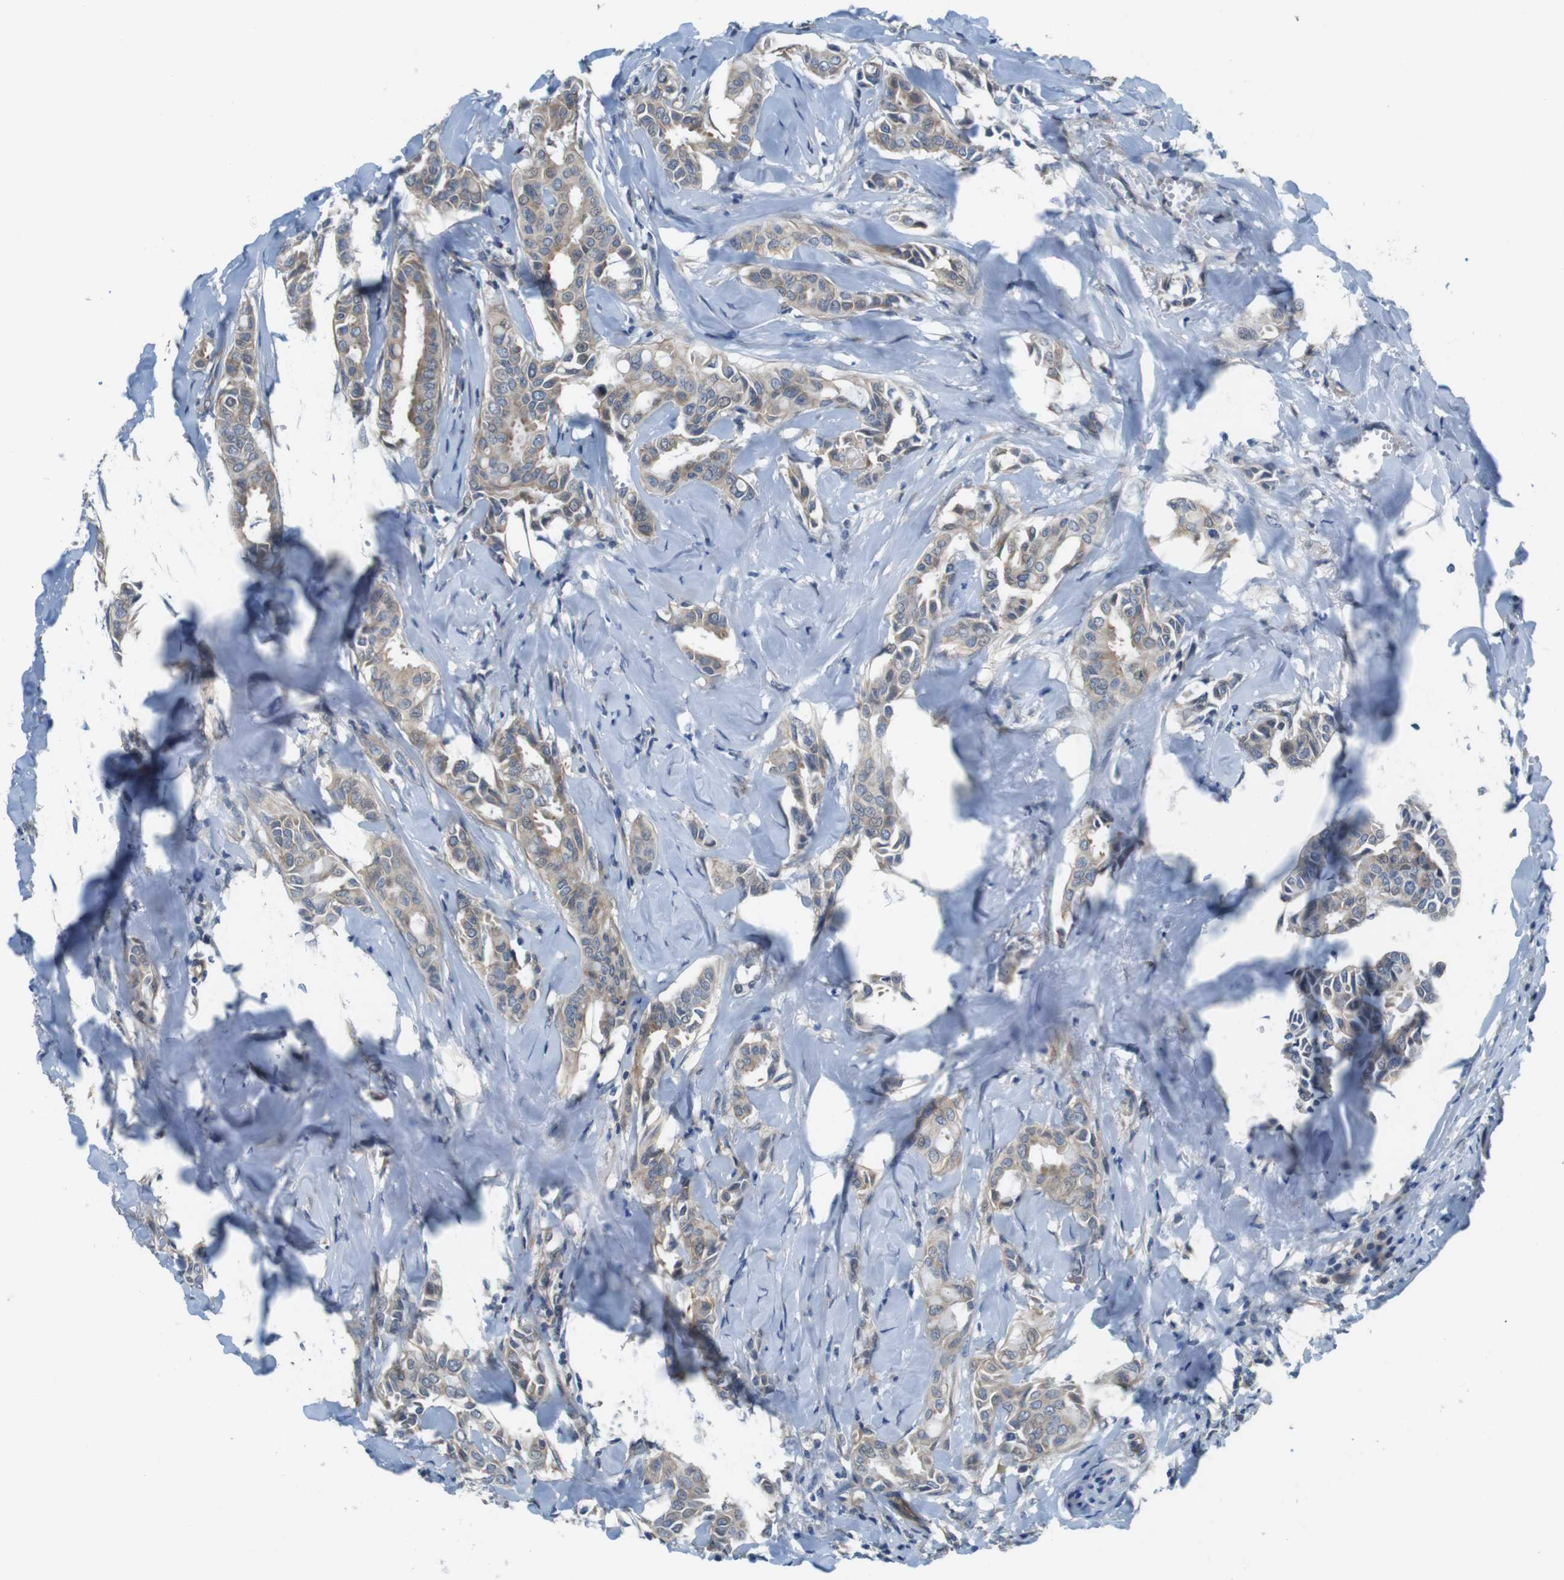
{"staining": {"intensity": "weak", "quantity": ">75%", "location": "cytoplasmic/membranous"}, "tissue": "head and neck cancer", "cell_type": "Tumor cells", "image_type": "cancer", "snomed": [{"axis": "morphology", "description": "Adenocarcinoma, NOS"}, {"axis": "topography", "description": "Salivary gland"}, {"axis": "topography", "description": "Head-Neck"}], "caption": "This histopathology image exhibits immunohistochemistry staining of human head and neck cancer (adenocarcinoma), with low weak cytoplasmic/membranous positivity in about >75% of tumor cells.", "gene": "ABHD15", "patient": {"sex": "female", "age": 59}}